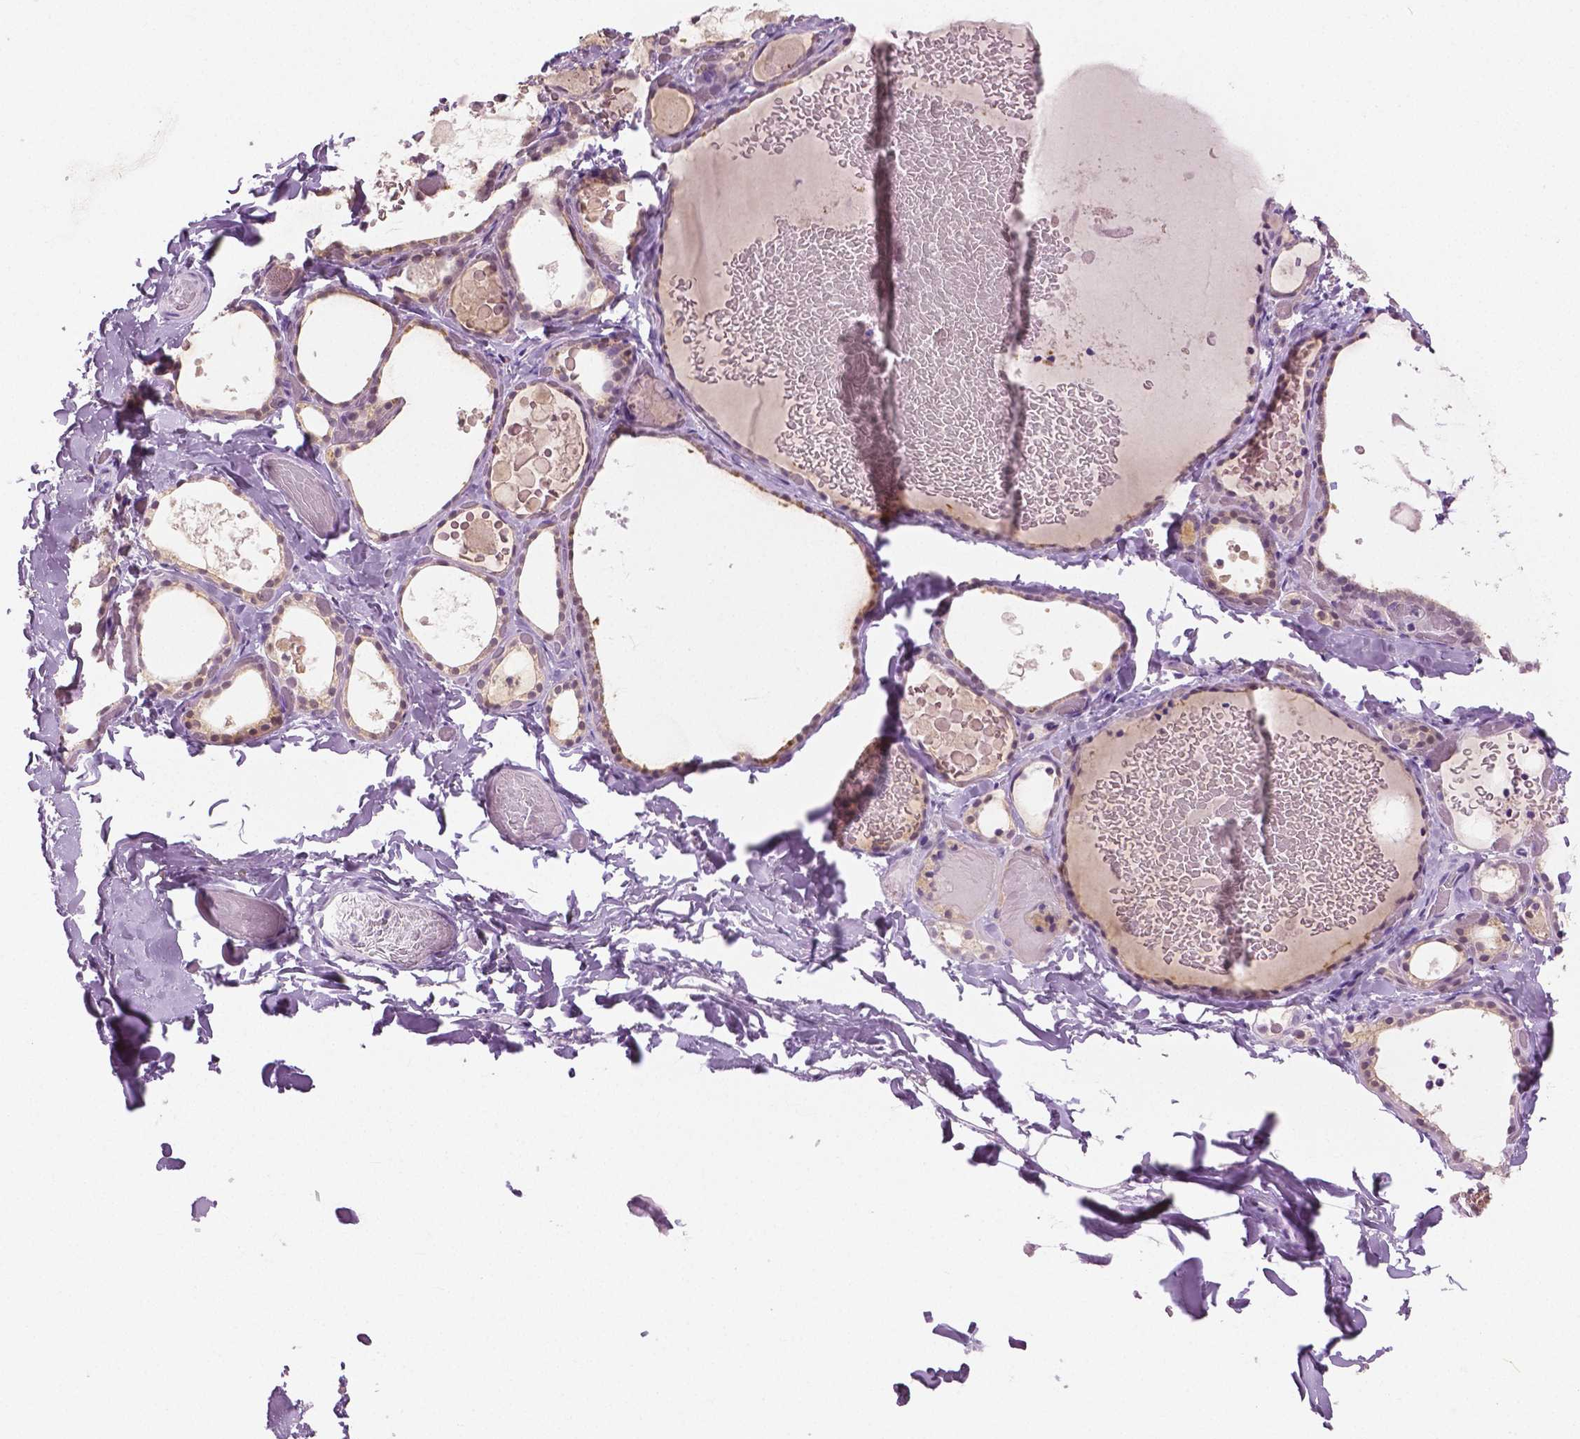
{"staining": {"intensity": "weak", "quantity": "<25%", "location": "nuclear"}, "tissue": "thyroid gland", "cell_type": "Glandular cells", "image_type": "normal", "snomed": [{"axis": "morphology", "description": "Normal tissue, NOS"}, {"axis": "topography", "description": "Thyroid gland"}], "caption": "Protein analysis of normal thyroid gland shows no significant expression in glandular cells.", "gene": "GALM", "patient": {"sex": "female", "age": 56}}